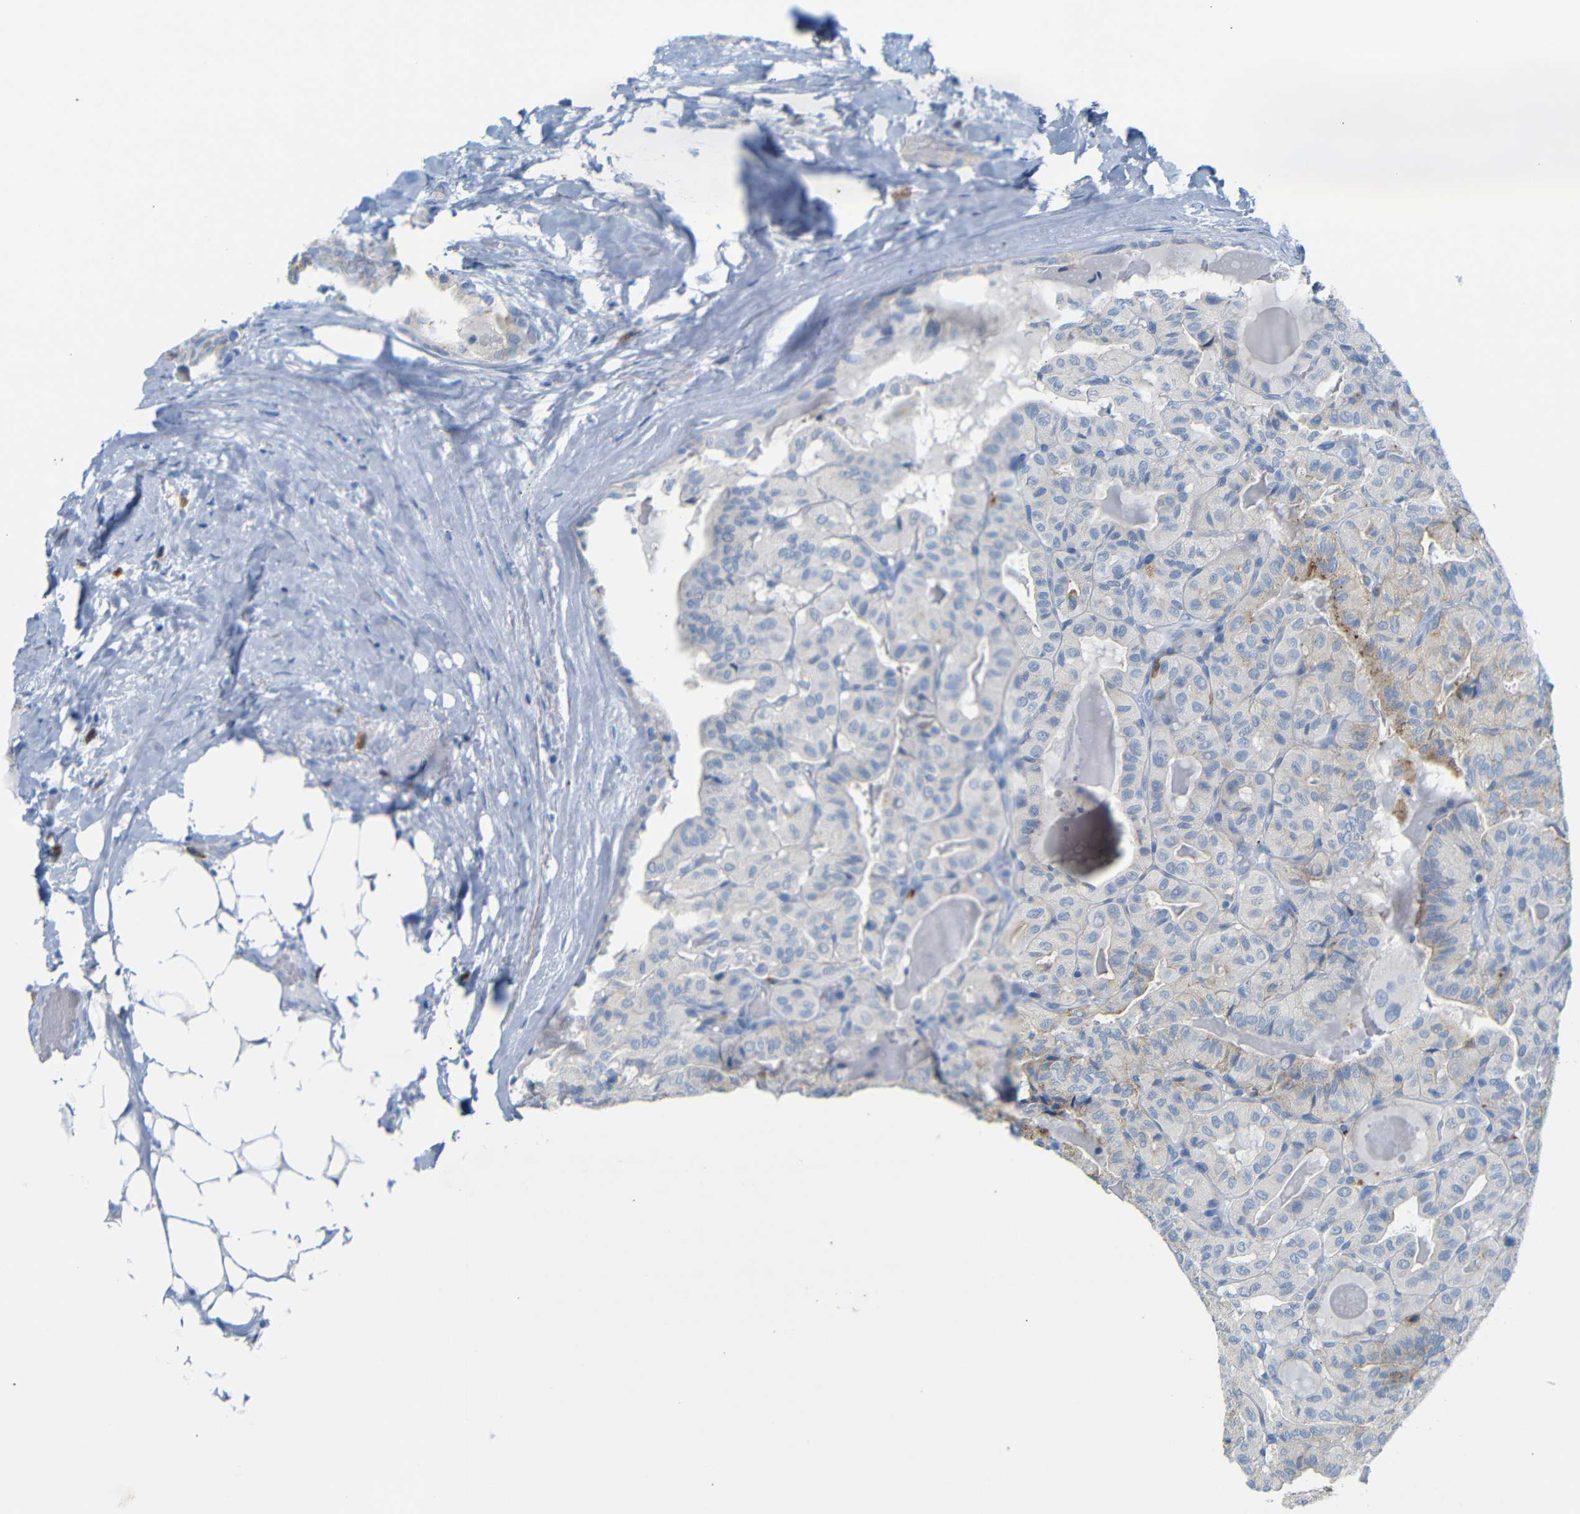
{"staining": {"intensity": "weak", "quantity": "<25%", "location": "cytoplasmic/membranous"}, "tissue": "thyroid cancer", "cell_type": "Tumor cells", "image_type": "cancer", "snomed": [{"axis": "morphology", "description": "Papillary adenocarcinoma, NOS"}, {"axis": "topography", "description": "Thyroid gland"}], "caption": "Human thyroid cancer (papillary adenocarcinoma) stained for a protein using immunohistochemistry (IHC) displays no staining in tumor cells.", "gene": "FCRL1", "patient": {"sex": "male", "age": 77}}